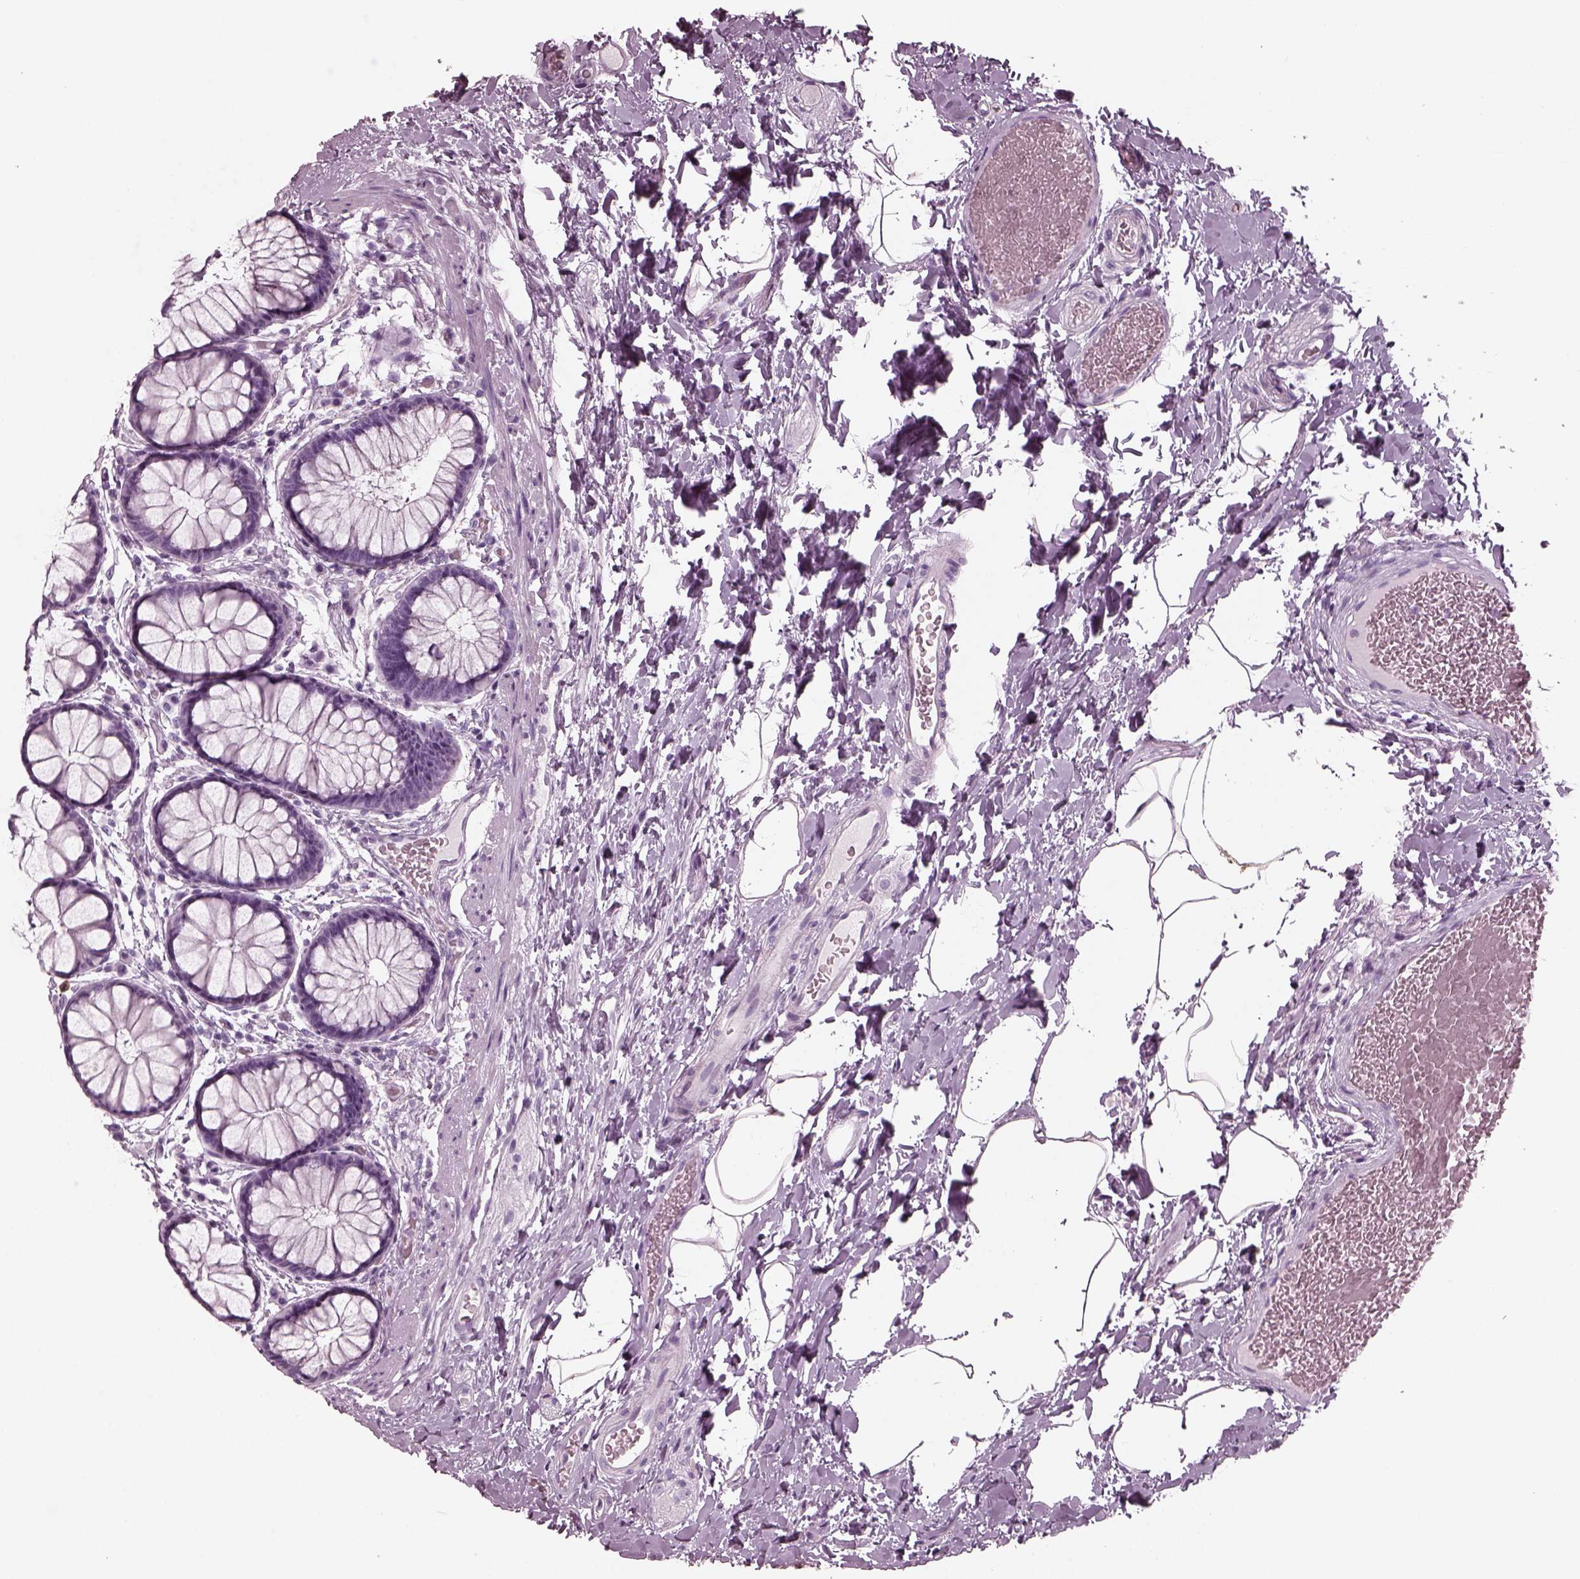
{"staining": {"intensity": "negative", "quantity": "none", "location": "none"}, "tissue": "rectum", "cell_type": "Glandular cells", "image_type": "normal", "snomed": [{"axis": "morphology", "description": "Normal tissue, NOS"}, {"axis": "topography", "description": "Rectum"}], "caption": "High magnification brightfield microscopy of unremarkable rectum stained with DAB (3,3'-diaminobenzidine) (brown) and counterstained with hematoxylin (blue): glandular cells show no significant expression.", "gene": "RCVRN", "patient": {"sex": "female", "age": 62}}